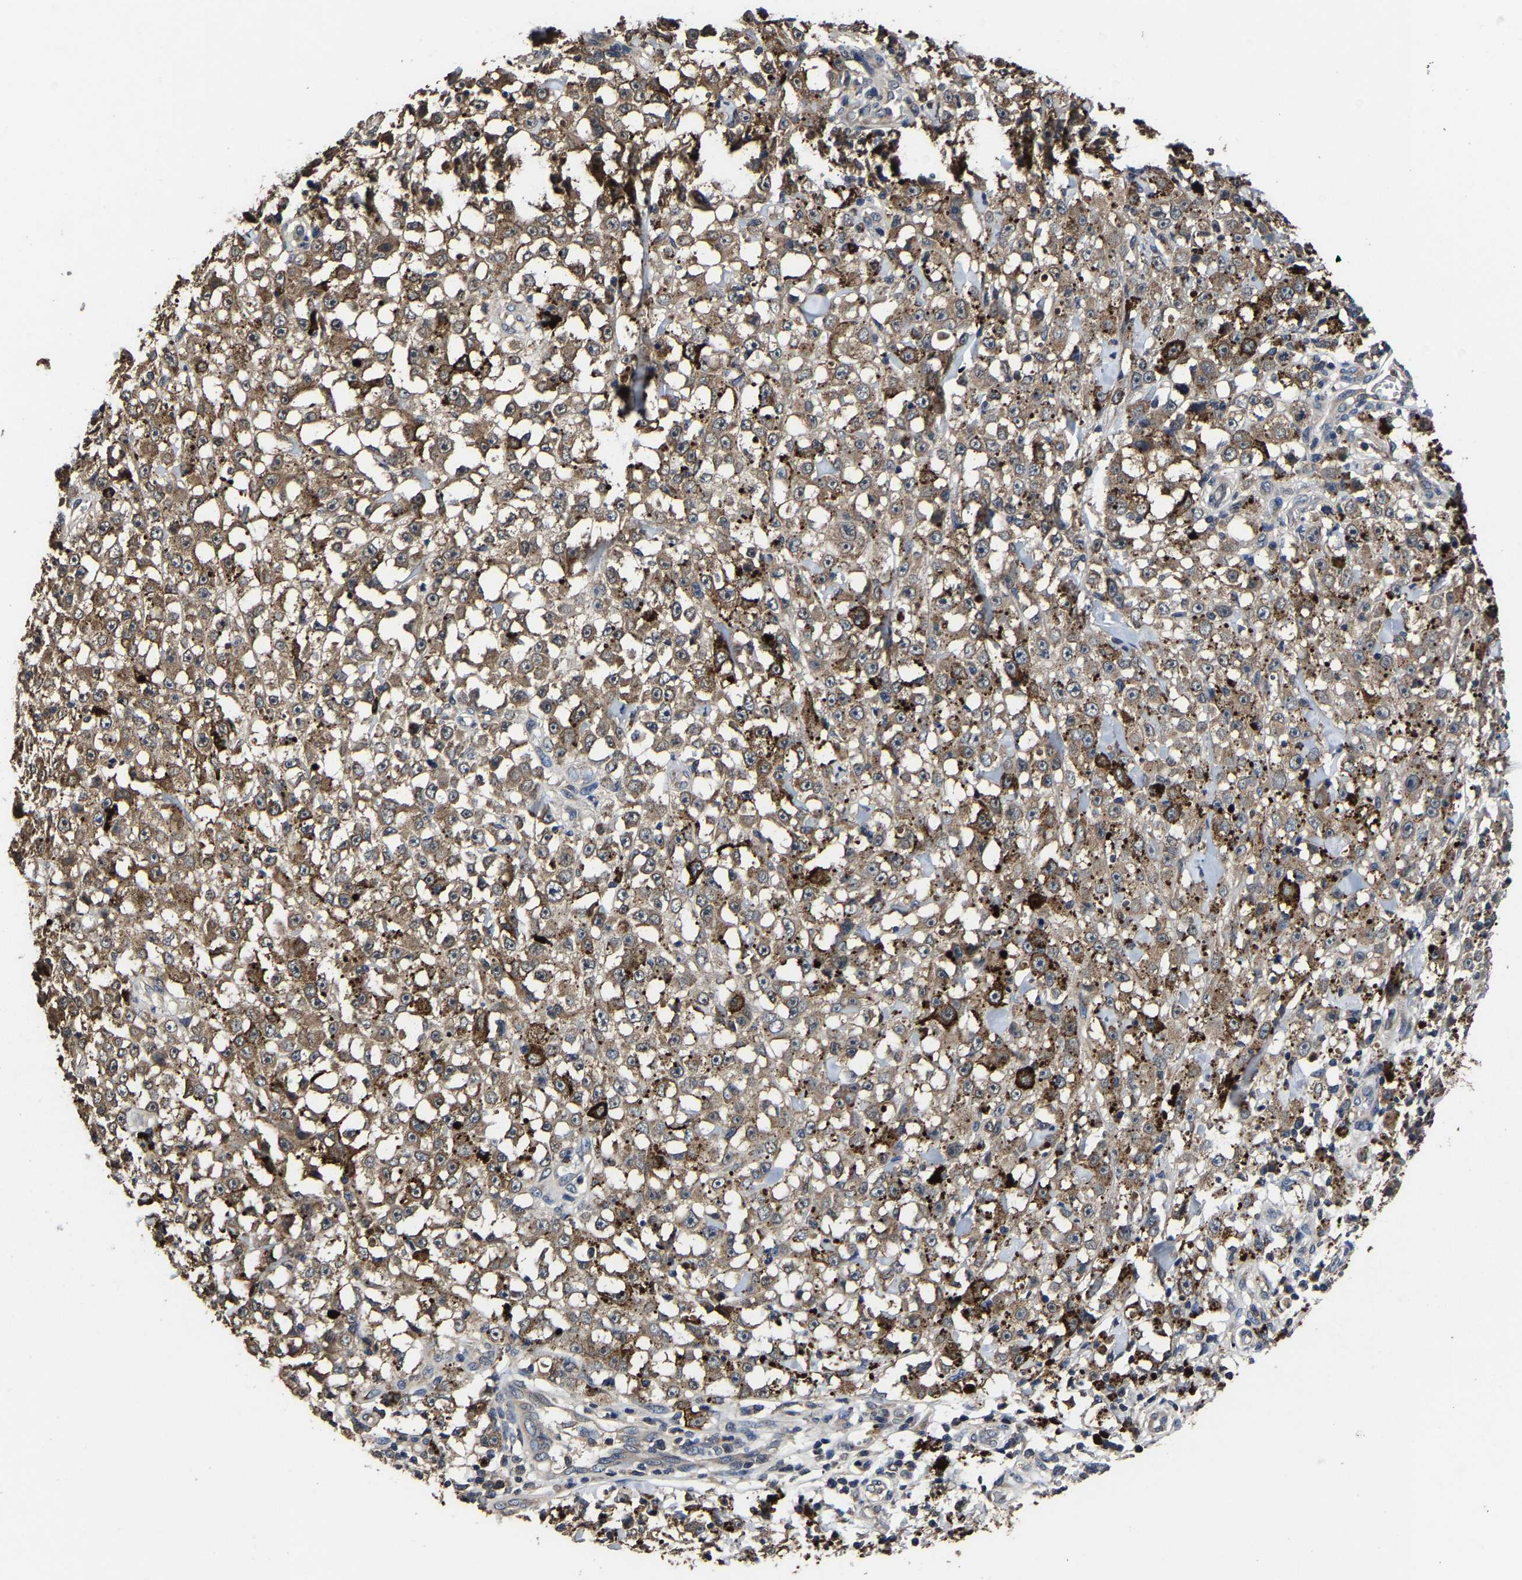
{"staining": {"intensity": "moderate", "quantity": ">75%", "location": "cytoplasmic/membranous"}, "tissue": "melanoma", "cell_type": "Tumor cells", "image_type": "cancer", "snomed": [{"axis": "morphology", "description": "Malignant melanoma, NOS"}, {"axis": "topography", "description": "Skin"}], "caption": "Malignant melanoma was stained to show a protein in brown. There is medium levels of moderate cytoplasmic/membranous staining in about >75% of tumor cells.", "gene": "EBAG9", "patient": {"sex": "female", "age": 82}}